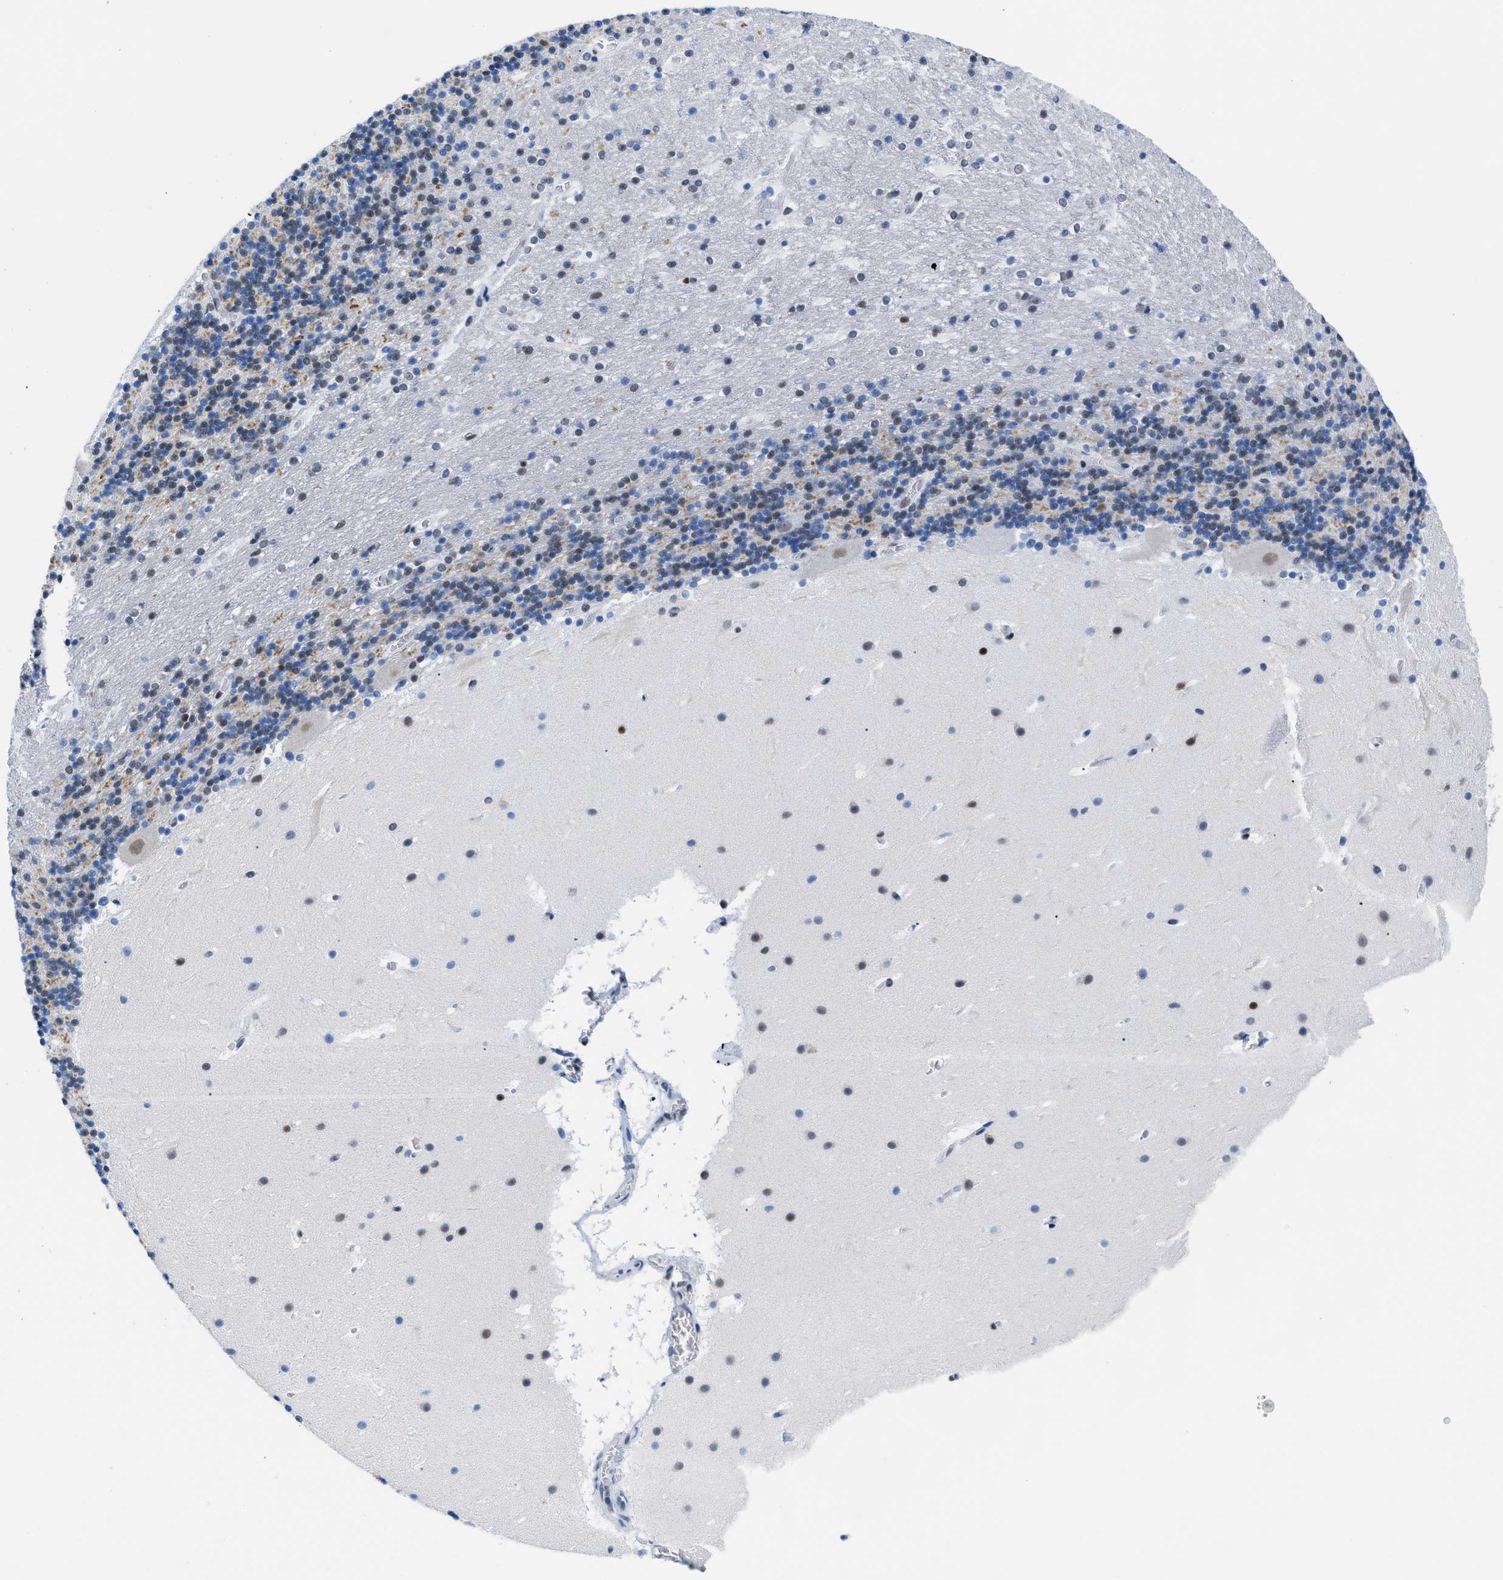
{"staining": {"intensity": "weak", "quantity": "25%-75%", "location": "cytoplasmic/membranous,nuclear"}, "tissue": "cerebellum", "cell_type": "Cells in granular layer", "image_type": "normal", "snomed": [{"axis": "morphology", "description": "Normal tissue, NOS"}, {"axis": "topography", "description": "Cerebellum"}], "caption": "Cells in granular layer show low levels of weak cytoplasmic/membranous,nuclear expression in approximately 25%-75% of cells in benign cerebellum. Nuclei are stained in blue.", "gene": "CTBP1", "patient": {"sex": "male", "age": 45}}